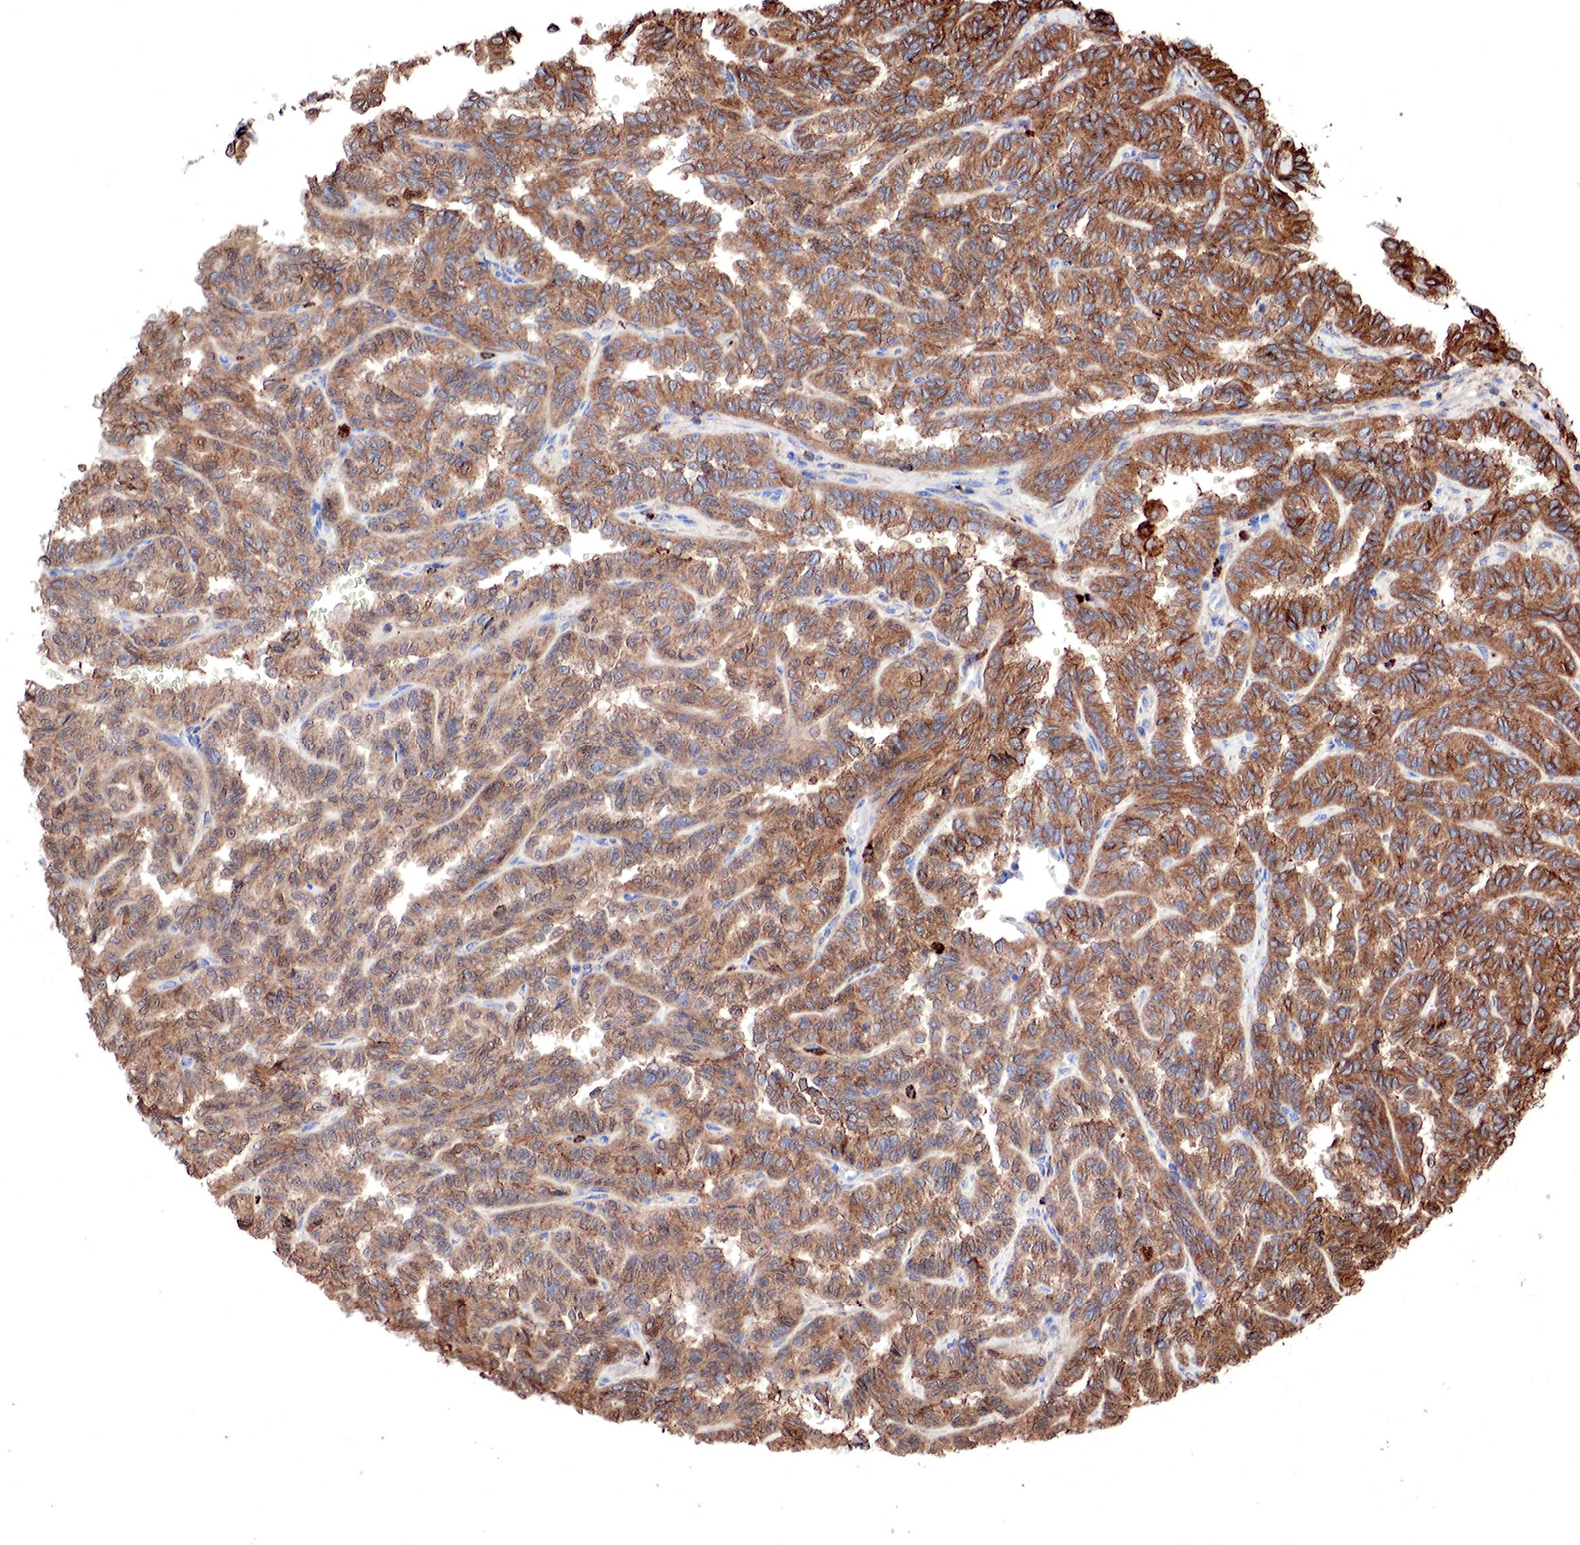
{"staining": {"intensity": "strong", "quantity": ">75%", "location": "cytoplasmic/membranous"}, "tissue": "renal cancer", "cell_type": "Tumor cells", "image_type": "cancer", "snomed": [{"axis": "morphology", "description": "Inflammation, NOS"}, {"axis": "morphology", "description": "Adenocarcinoma, NOS"}, {"axis": "topography", "description": "Kidney"}], "caption": "Strong cytoplasmic/membranous protein staining is appreciated in approximately >75% of tumor cells in adenocarcinoma (renal). (brown staining indicates protein expression, while blue staining denotes nuclei).", "gene": "G6PD", "patient": {"sex": "male", "age": 68}}